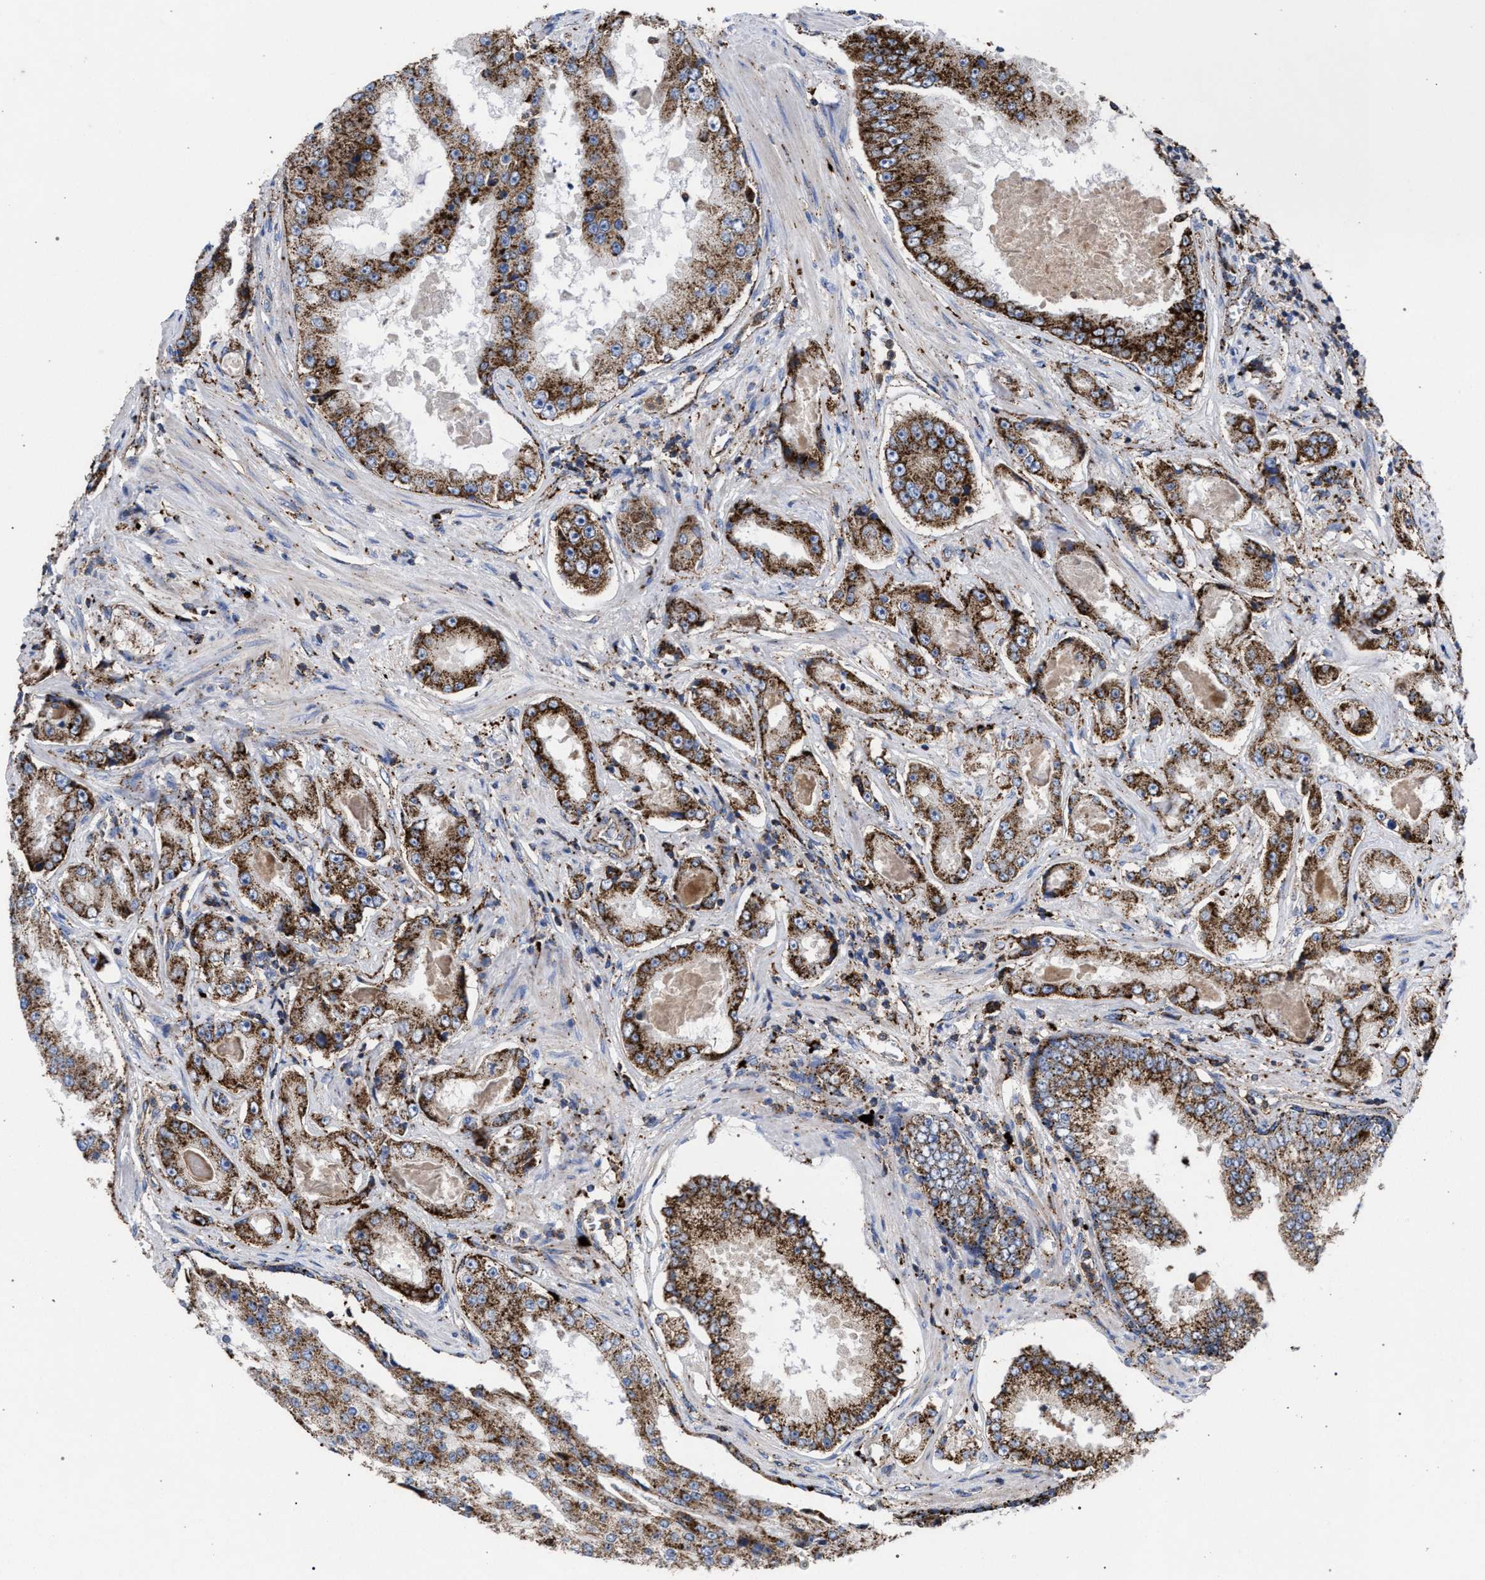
{"staining": {"intensity": "moderate", "quantity": ">75%", "location": "cytoplasmic/membranous"}, "tissue": "prostate cancer", "cell_type": "Tumor cells", "image_type": "cancer", "snomed": [{"axis": "morphology", "description": "Adenocarcinoma, High grade"}, {"axis": "topography", "description": "Prostate"}], "caption": "Protein expression by immunohistochemistry (IHC) exhibits moderate cytoplasmic/membranous positivity in about >75% of tumor cells in prostate adenocarcinoma (high-grade).", "gene": "PPT1", "patient": {"sex": "male", "age": 73}}